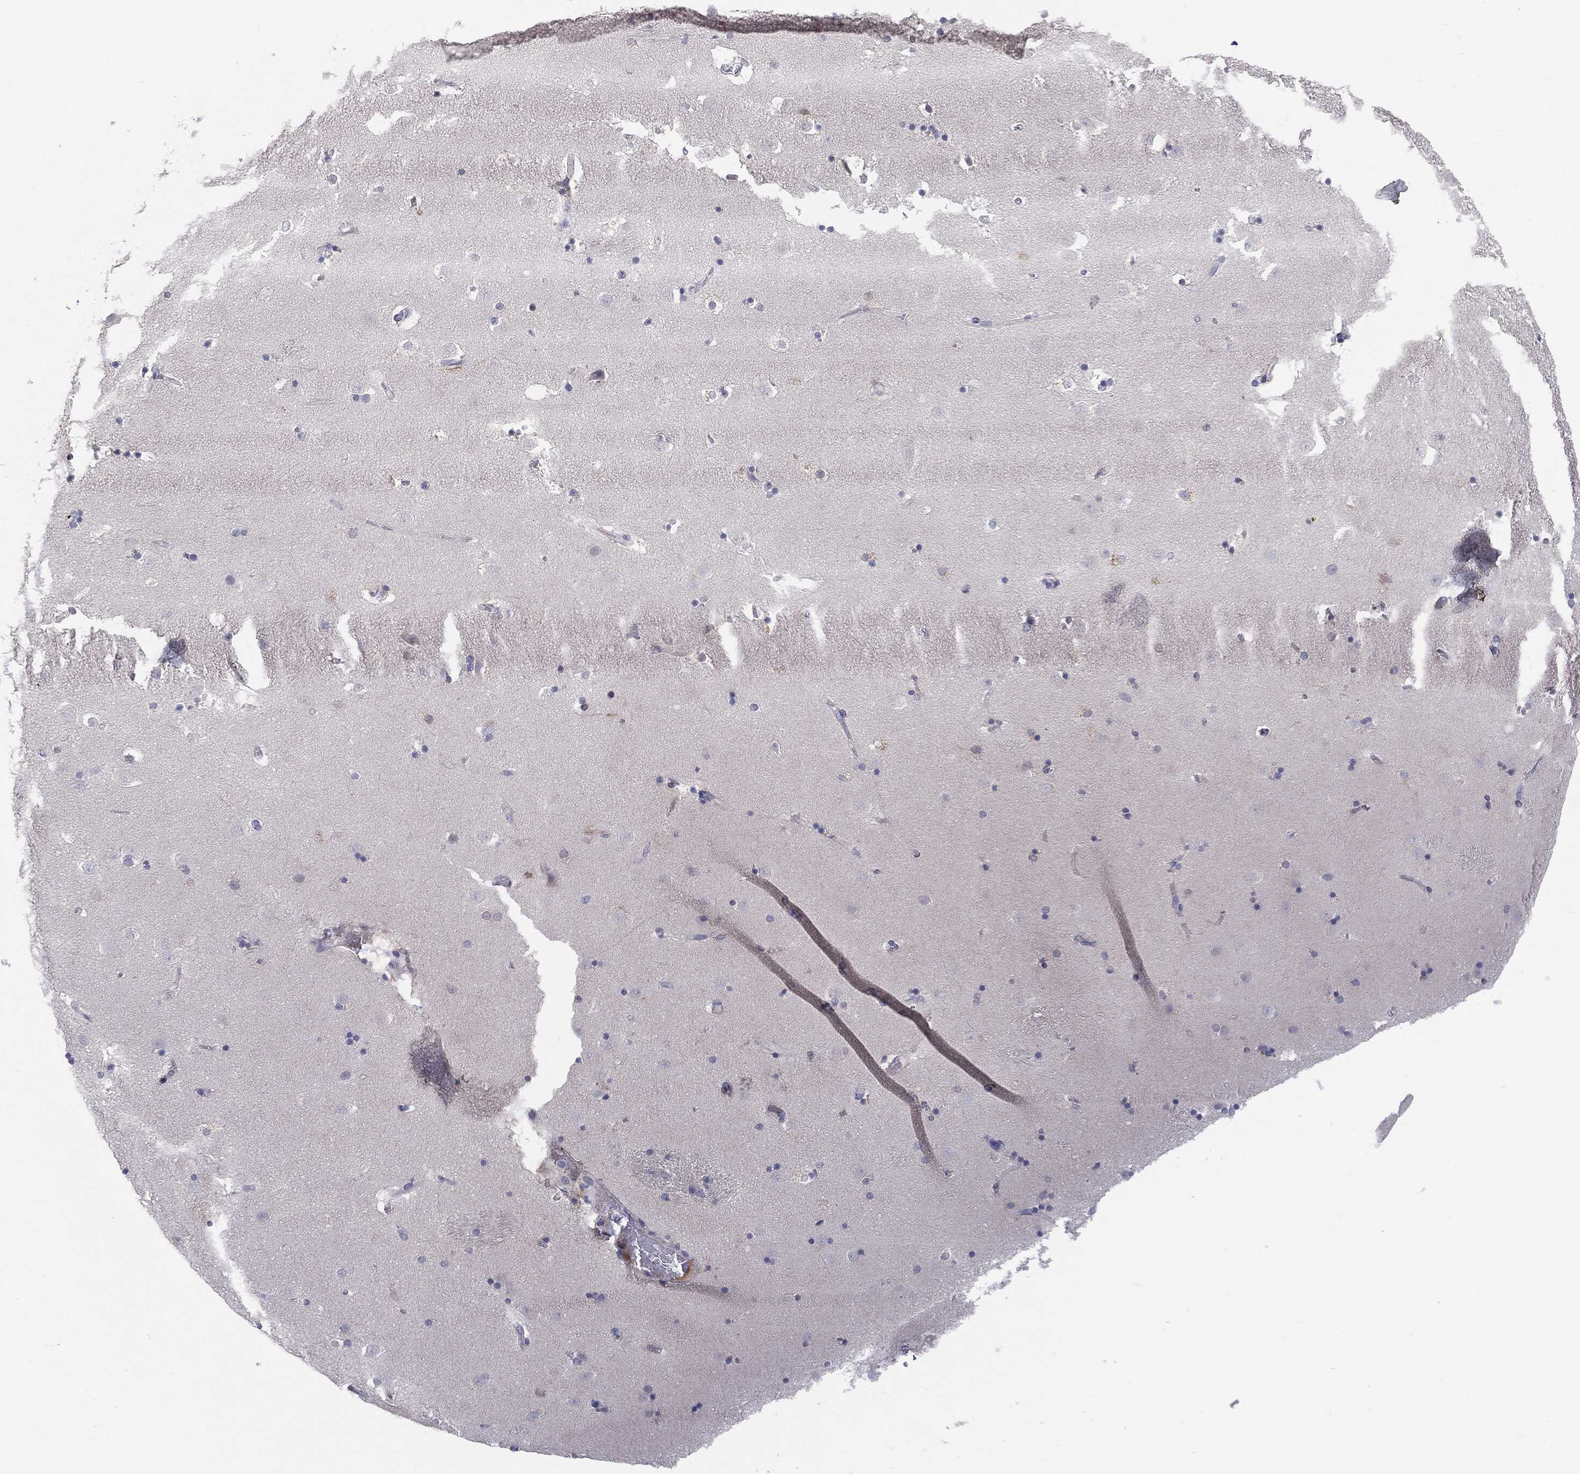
{"staining": {"intensity": "negative", "quantity": "none", "location": "none"}, "tissue": "caudate", "cell_type": "Glial cells", "image_type": "normal", "snomed": [{"axis": "morphology", "description": "Normal tissue, NOS"}, {"axis": "topography", "description": "Lateral ventricle wall"}], "caption": "Glial cells are negative for protein expression in benign human caudate.", "gene": "KRT5", "patient": {"sex": "male", "age": 51}}